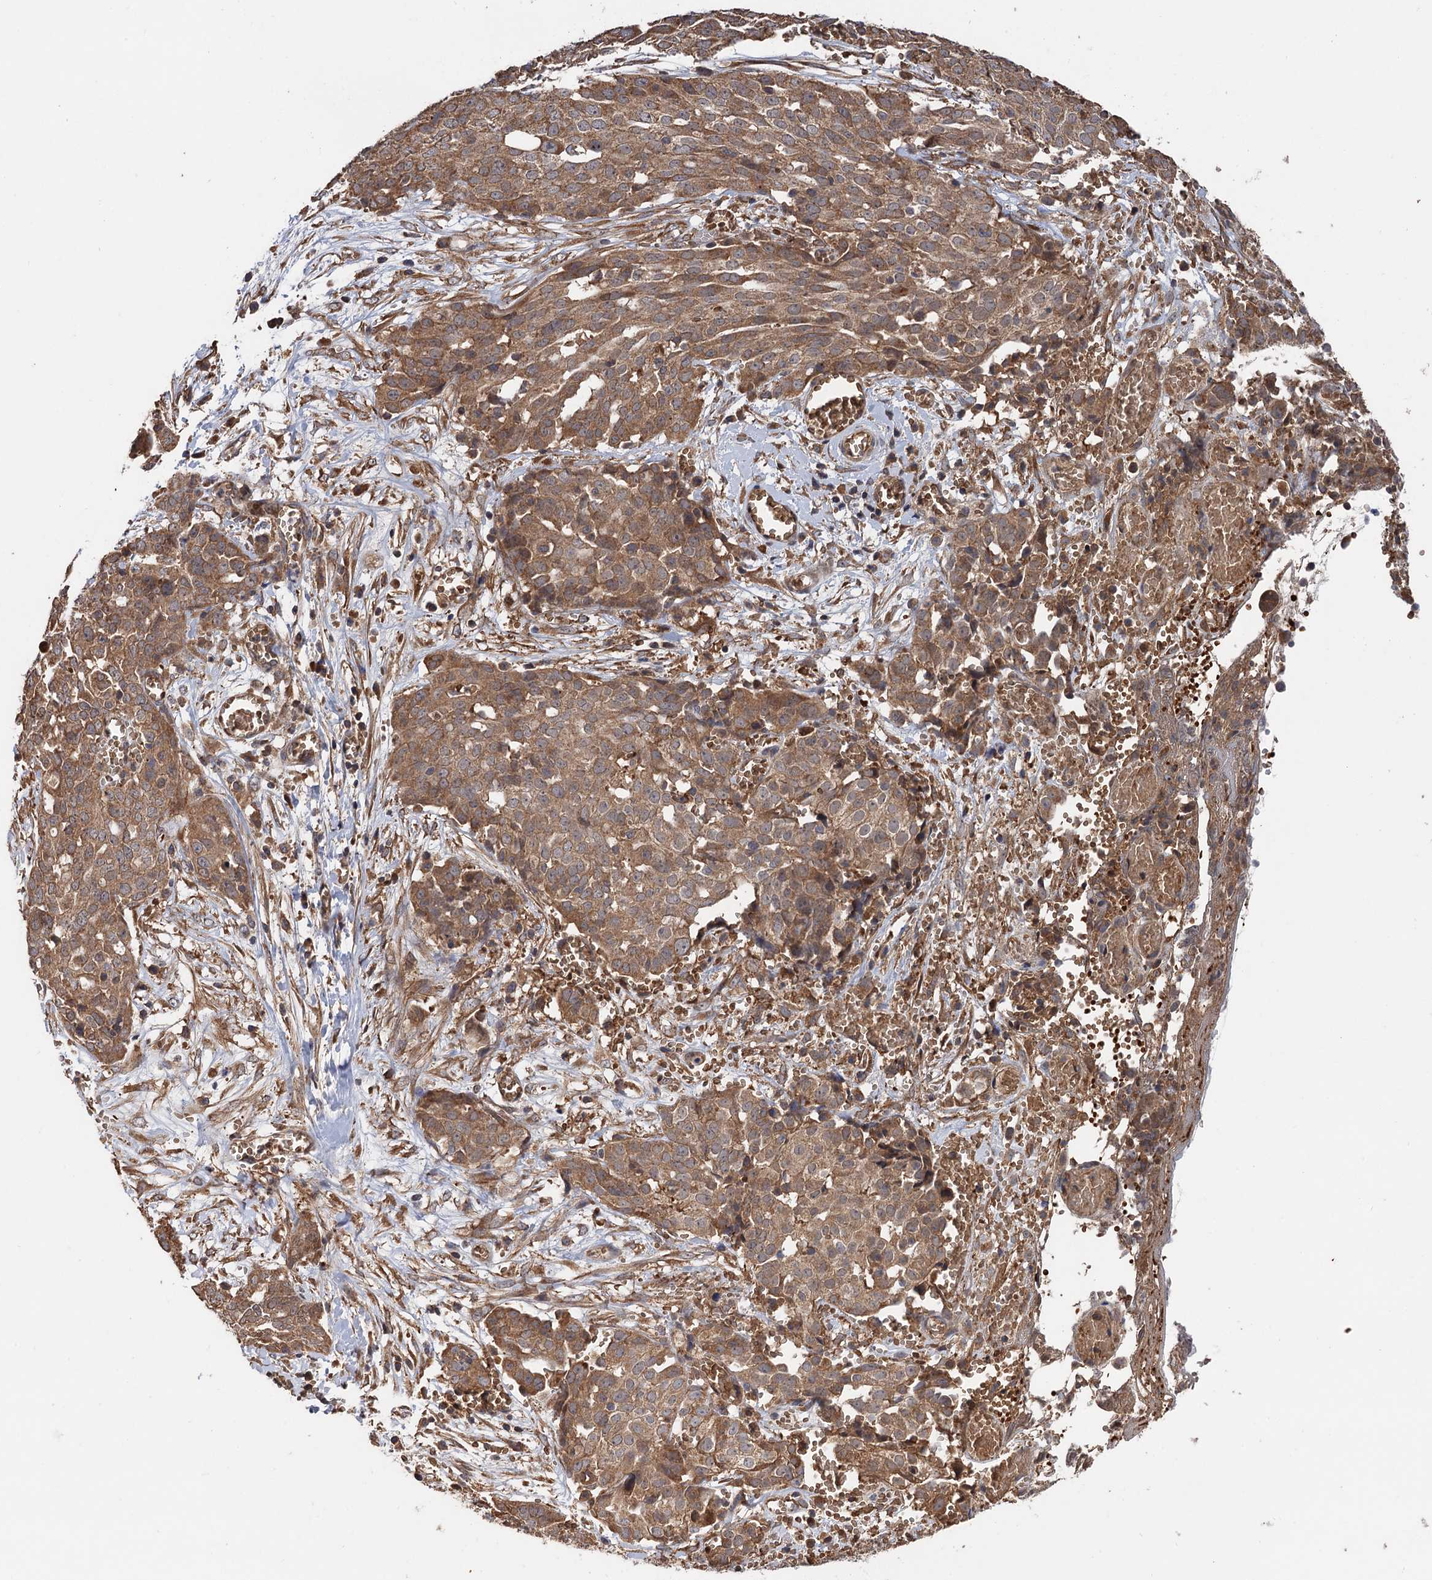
{"staining": {"intensity": "moderate", "quantity": ">75%", "location": "cytoplasmic/membranous"}, "tissue": "ovarian cancer", "cell_type": "Tumor cells", "image_type": "cancer", "snomed": [{"axis": "morphology", "description": "Cystadenocarcinoma, serous, NOS"}, {"axis": "topography", "description": "Soft tissue"}, {"axis": "topography", "description": "Ovary"}], "caption": "Ovarian serous cystadenocarcinoma tissue exhibits moderate cytoplasmic/membranous expression in about >75% of tumor cells, visualized by immunohistochemistry.", "gene": "SNX32", "patient": {"sex": "female", "age": 57}}